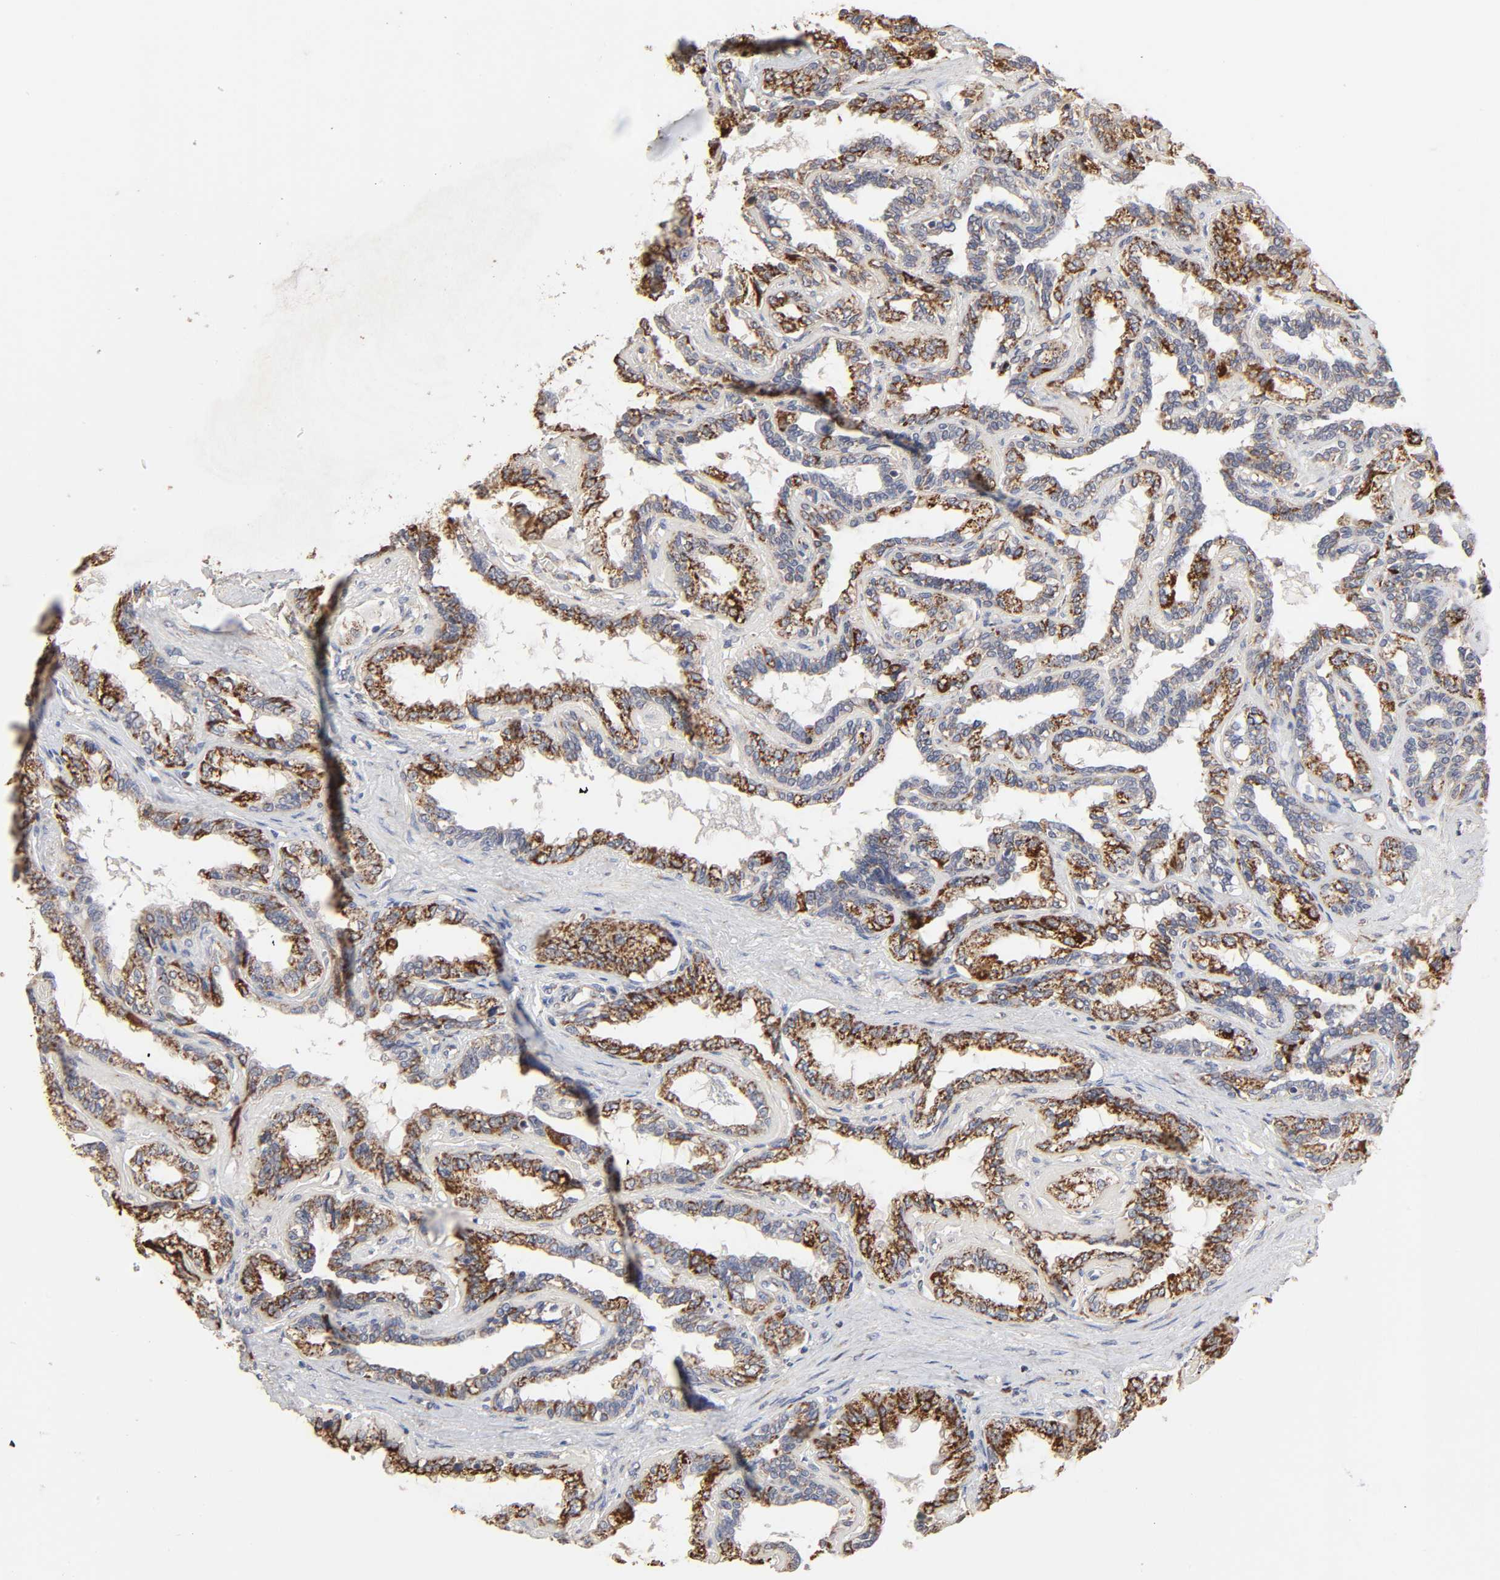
{"staining": {"intensity": "strong", "quantity": "25%-75%", "location": "cytoplasmic/membranous"}, "tissue": "seminal vesicle", "cell_type": "Glandular cells", "image_type": "normal", "snomed": [{"axis": "morphology", "description": "Normal tissue, NOS"}, {"axis": "morphology", "description": "Inflammation, NOS"}, {"axis": "topography", "description": "Urinary bladder"}, {"axis": "topography", "description": "Prostate"}, {"axis": "topography", "description": "Seminal veicle"}], "caption": "Protein analysis of unremarkable seminal vesicle reveals strong cytoplasmic/membranous positivity in about 25%-75% of glandular cells. Ihc stains the protein in brown and the nuclei are stained blue.", "gene": "CYCS", "patient": {"sex": "male", "age": 82}}